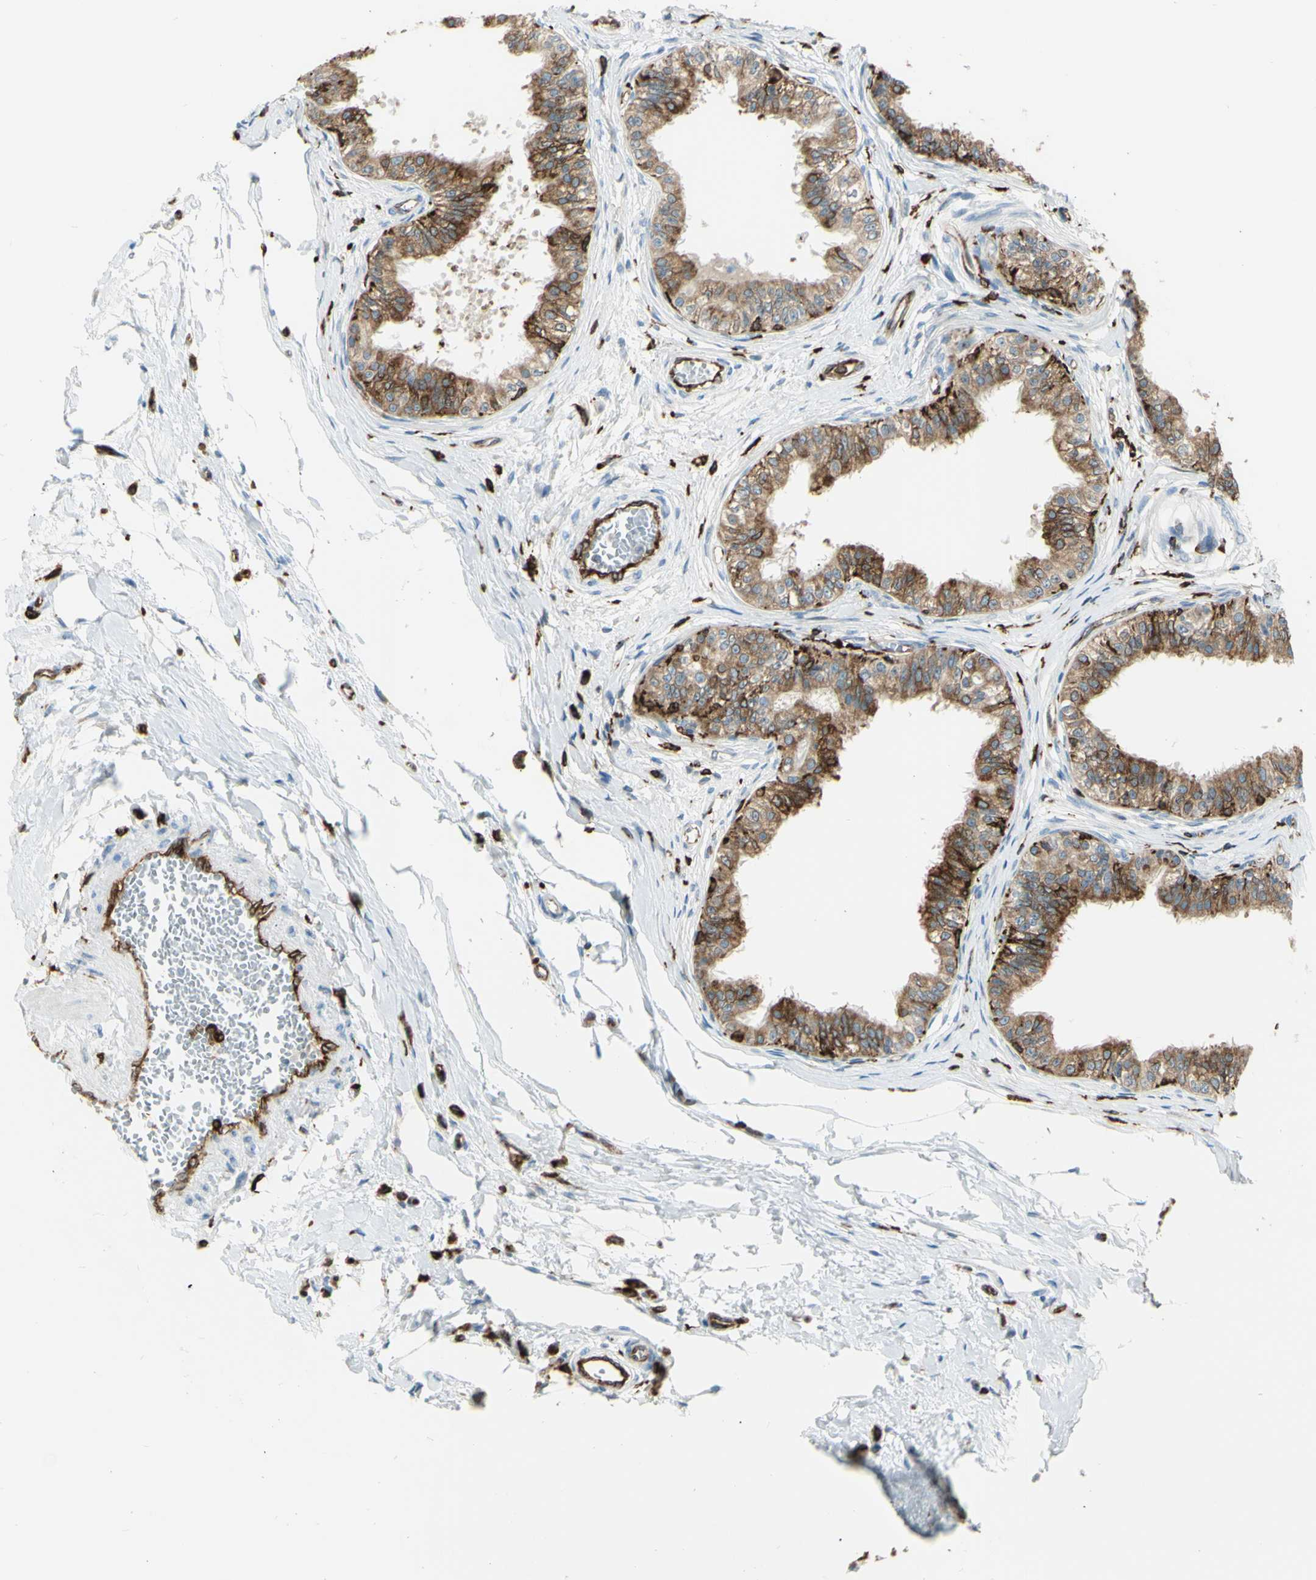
{"staining": {"intensity": "strong", "quantity": ">75%", "location": "cytoplasmic/membranous"}, "tissue": "epididymis", "cell_type": "Glandular cells", "image_type": "normal", "snomed": [{"axis": "morphology", "description": "Normal tissue, NOS"}, {"axis": "morphology", "description": "Adenocarcinoma, metastatic, NOS"}, {"axis": "topography", "description": "Testis"}, {"axis": "topography", "description": "Epididymis"}], "caption": "Immunohistochemistry (IHC) photomicrograph of benign human epididymis stained for a protein (brown), which shows high levels of strong cytoplasmic/membranous positivity in about >75% of glandular cells.", "gene": "CD74", "patient": {"sex": "male", "age": 26}}